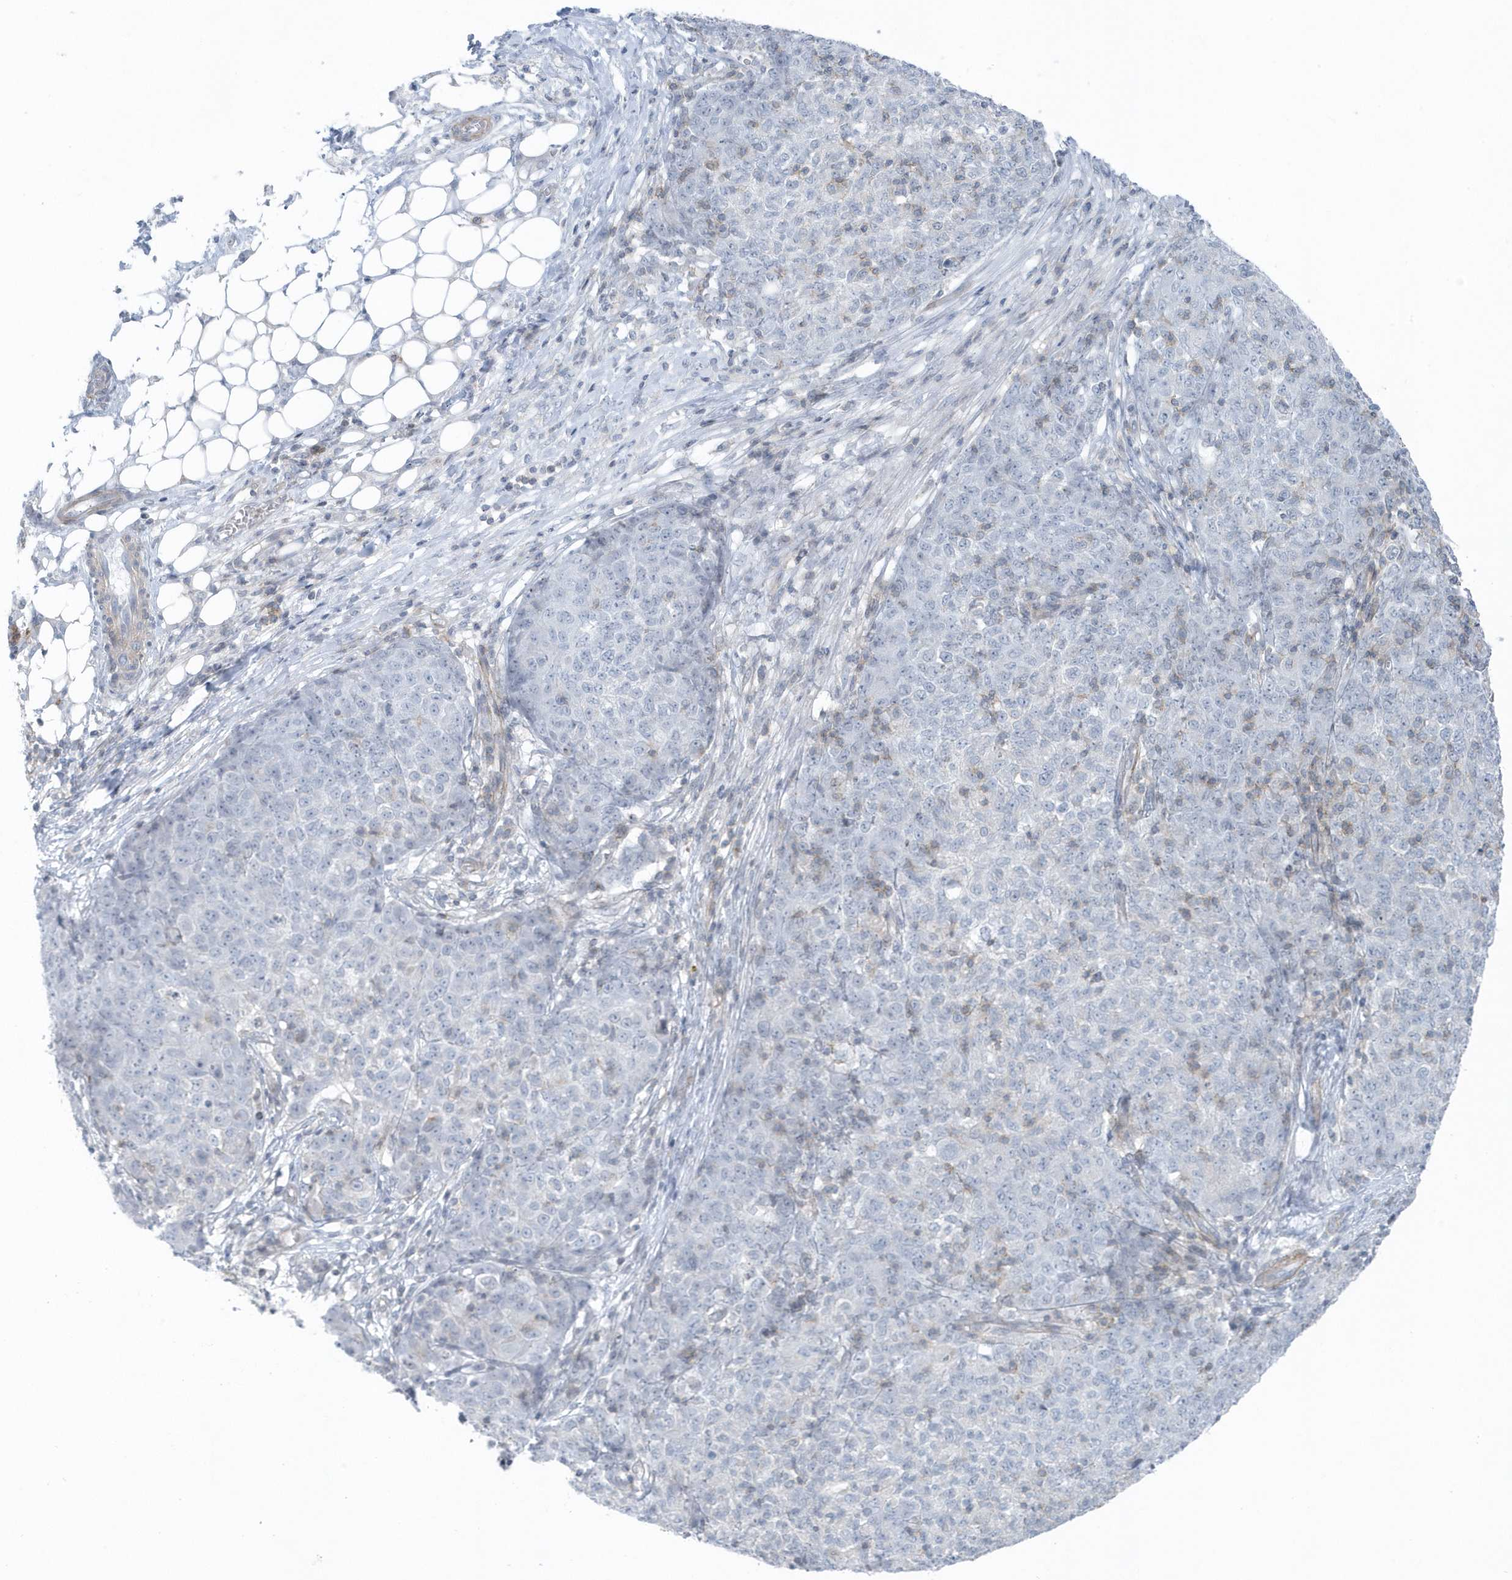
{"staining": {"intensity": "negative", "quantity": "none", "location": "none"}, "tissue": "ovarian cancer", "cell_type": "Tumor cells", "image_type": "cancer", "snomed": [{"axis": "morphology", "description": "Carcinoma, endometroid"}, {"axis": "topography", "description": "Ovary"}], "caption": "This is a micrograph of IHC staining of ovarian cancer (endometroid carcinoma), which shows no expression in tumor cells.", "gene": "CACNB2", "patient": {"sex": "female", "age": 42}}